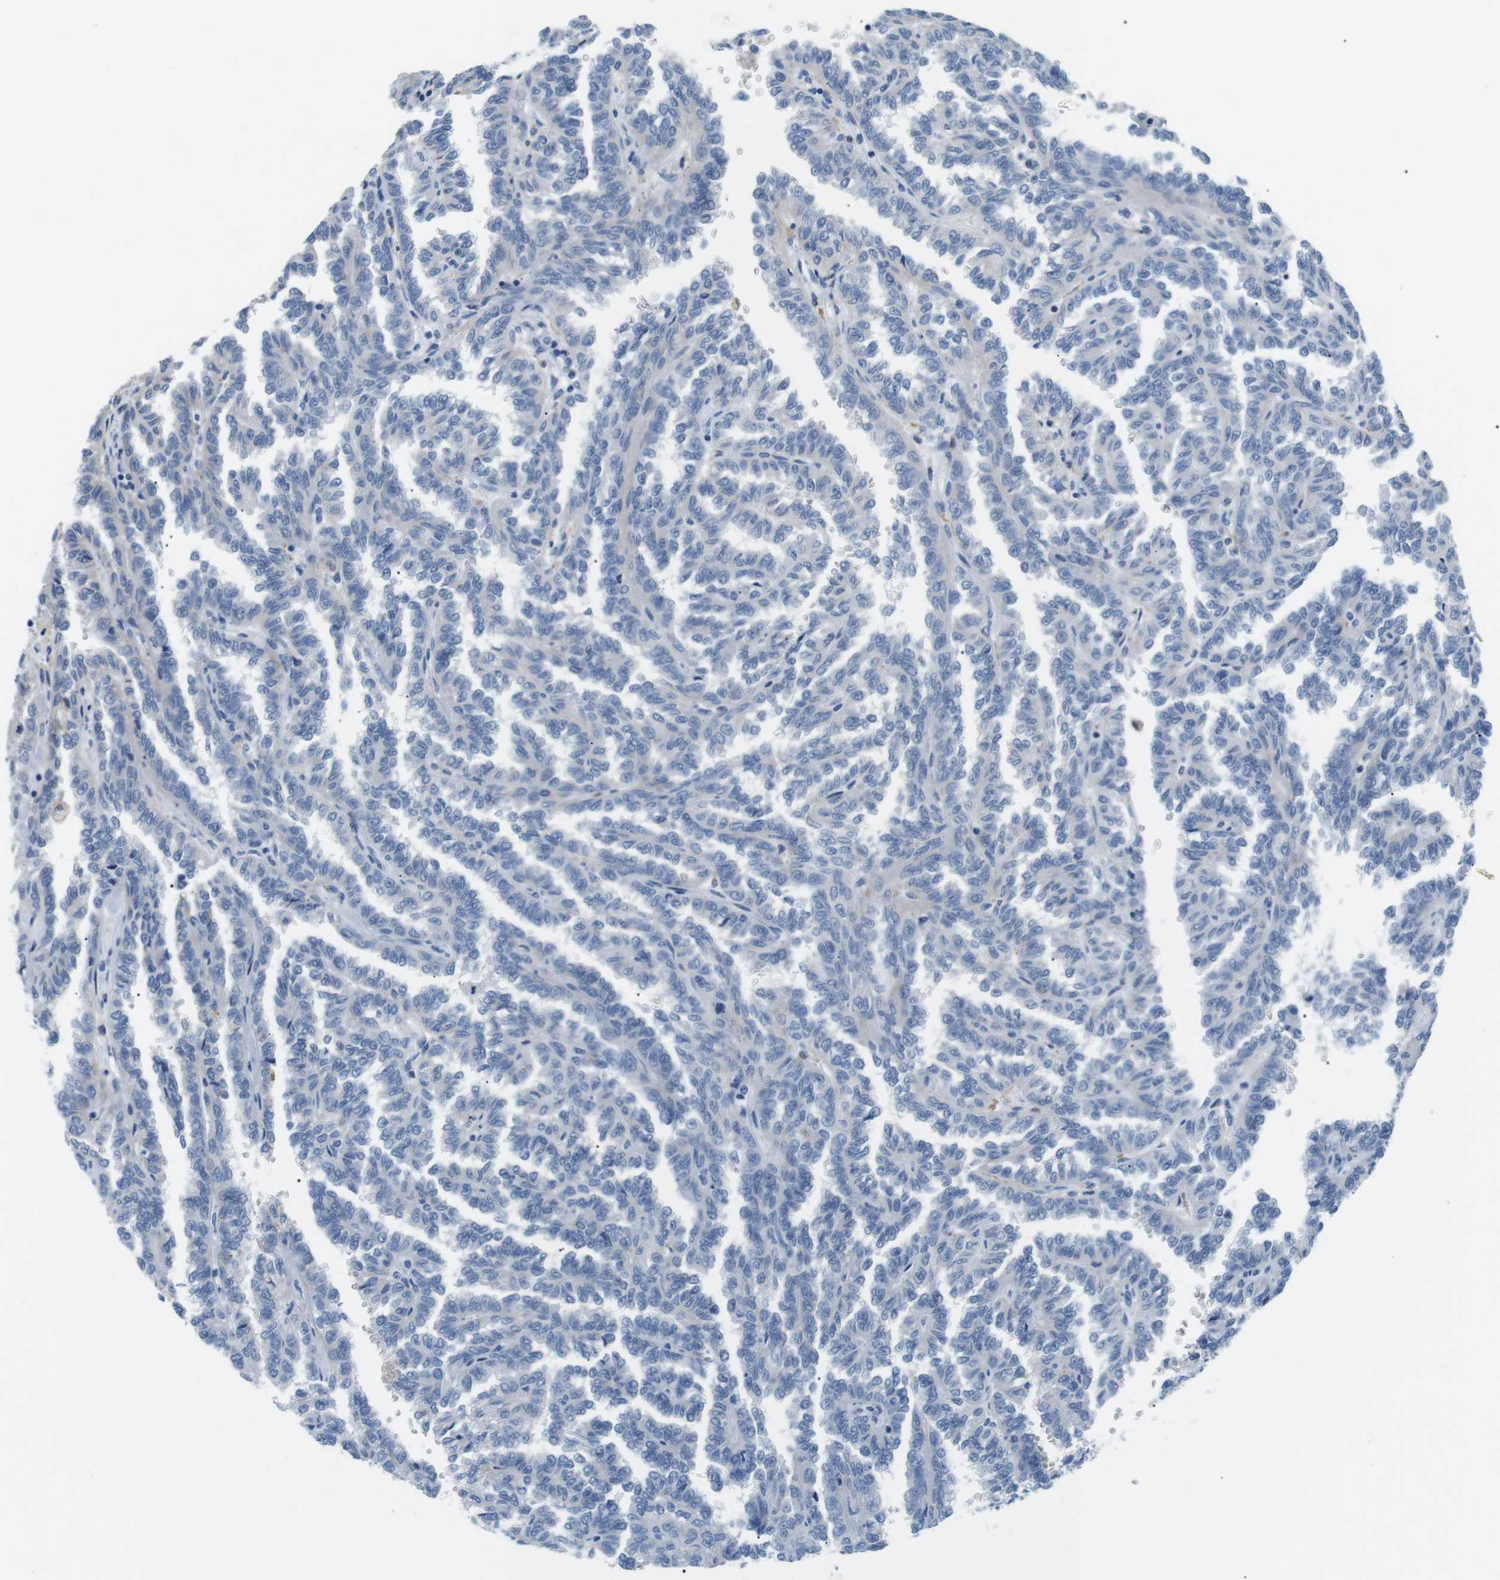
{"staining": {"intensity": "negative", "quantity": "none", "location": "none"}, "tissue": "renal cancer", "cell_type": "Tumor cells", "image_type": "cancer", "snomed": [{"axis": "morphology", "description": "Inflammation, NOS"}, {"axis": "morphology", "description": "Adenocarcinoma, NOS"}, {"axis": "topography", "description": "Kidney"}], "caption": "Immunohistochemistry (IHC) image of renal cancer (adenocarcinoma) stained for a protein (brown), which reveals no expression in tumor cells.", "gene": "FCGRT", "patient": {"sex": "male", "age": 68}}